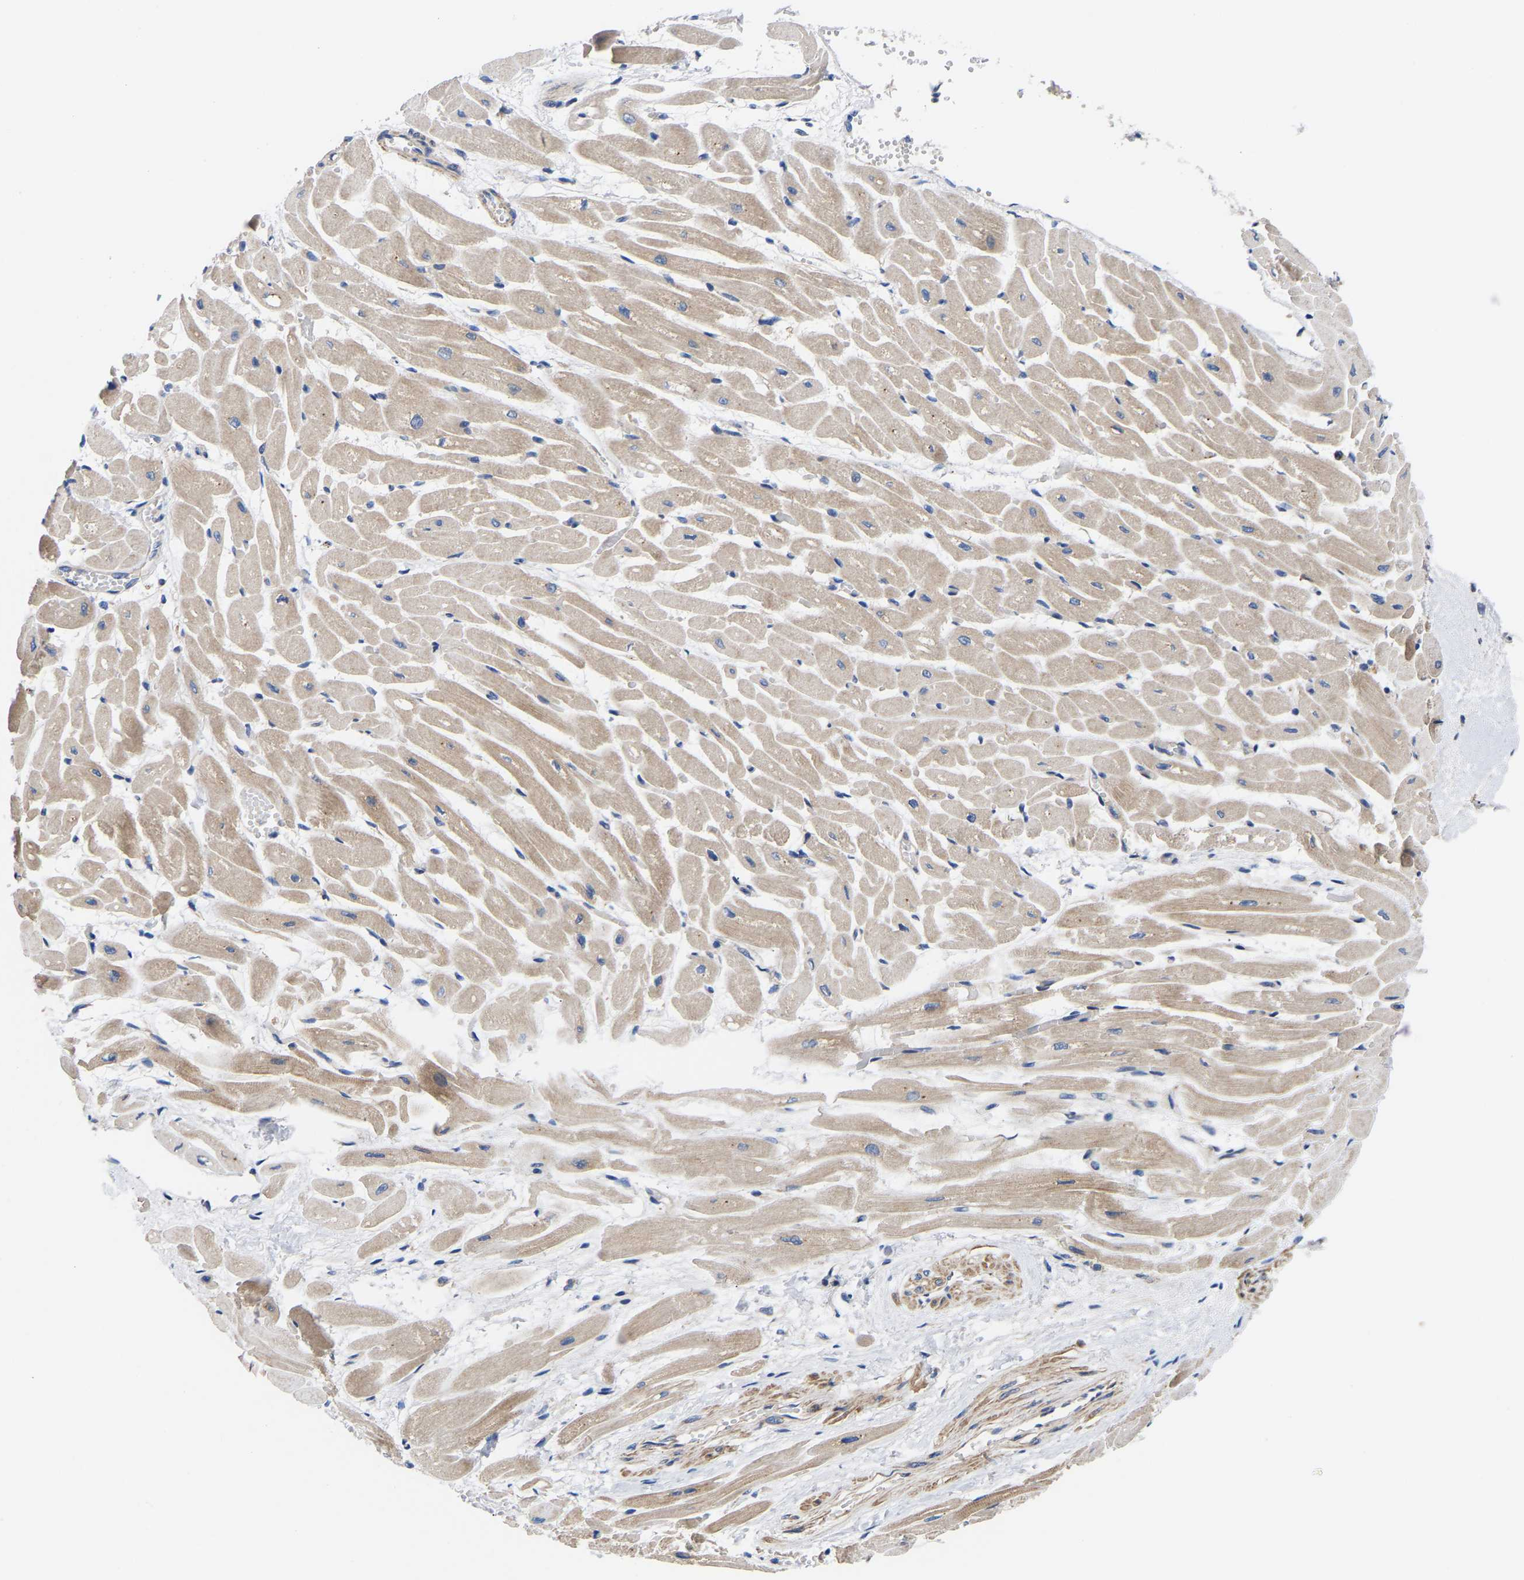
{"staining": {"intensity": "weak", "quantity": "25%-75%", "location": "cytoplasmic/membranous"}, "tissue": "heart muscle", "cell_type": "Cardiomyocytes", "image_type": "normal", "snomed": [{"axis": "morphology", "description": "Normal tissue, NOS"}, {"axis": "topography", "description": "Heart"}], "caption": "A brown stain labels weak cytoplasmic/membranous positivity of a protein in cardiomyocytes of unremarkable human heart muscle. The protein of interest is stained brown, and the nuclei are stained in blue (DAB (3,3'-diaminobenzidine) IHC with brightfield microscopy, high magnification).", "gene": "AIMP2", "patient": {"sex": "male", "age": 45}}